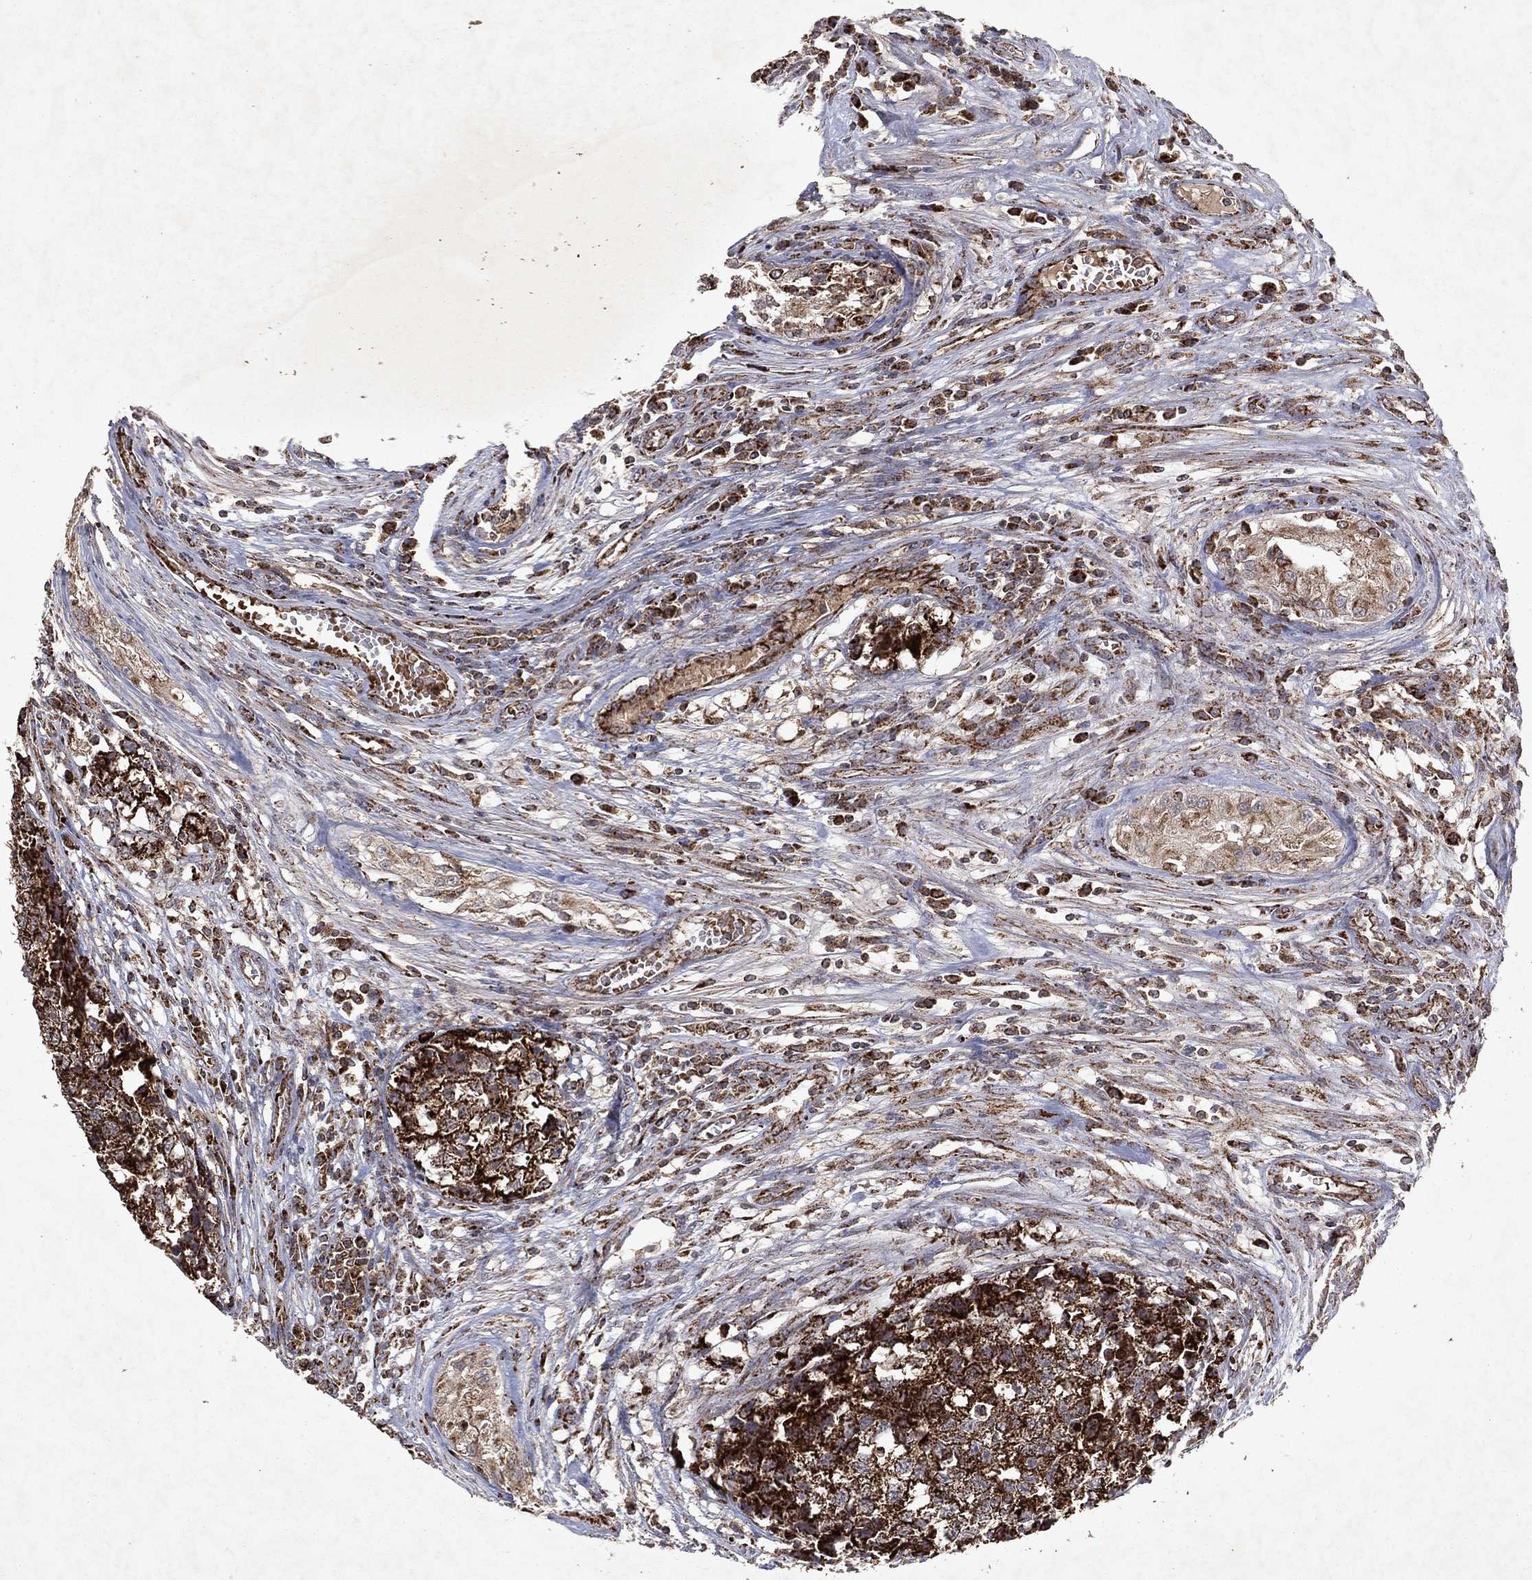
{"staining": {"intensity": "strong", "quantity": ">75%", "location": "cytoplasmic/membranous"}, "tissue": "testis cancer", "cell_type": "Tumor cells", "image_type": "cancer", "snomed": [{"axis": "morphology", "description": "Seminoma, NOS"}, {"axis": "morphology", "description": "Carcinoma, Embryonal, NOS"}, {"axis": "topography", "description": "Testis"}], "caption": "Immunohistochemistry of human testis cancer (seminoma) demonstrates high levels of strong cytoplasmic/membranous positivity in about >75% of tumor cells.", "gene": "PYROXD2", "patient": {"sex": "male", "age": 22}}